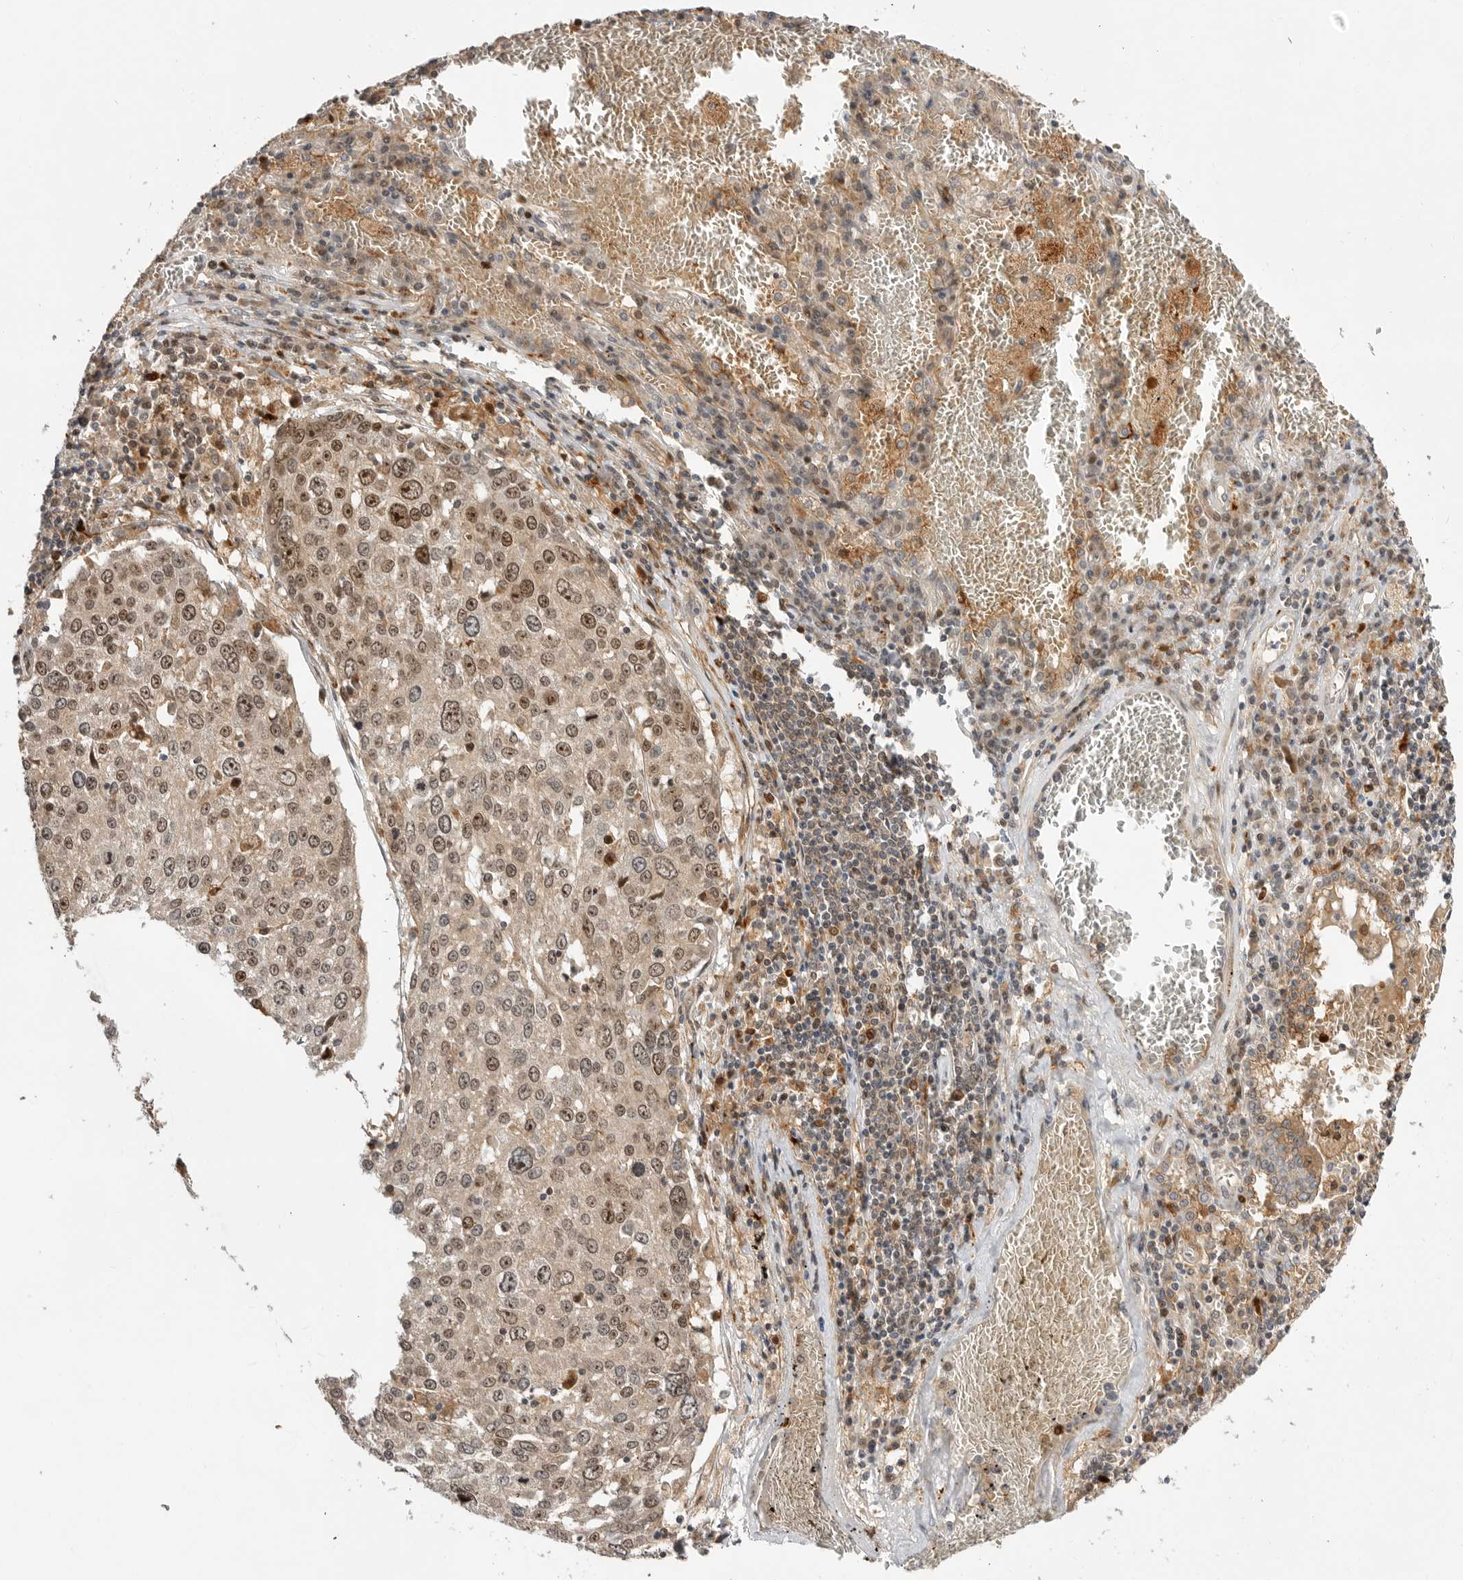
{"staining": {"intensity": "moderate", "quantity": ">75%", "location": "nuclear"}, "tissue": "lung cancer", "cell_type": "Tumor cells", "image_type": "cancer", "snomed": [{"axis": "morphology", "description": "Squamous cell carcinoma, NOS"}, {"axis": "topography", "description": "Lung"}], "caption": "Protein expression analysis of lung cancer shows moderate nuclear expression in approximately >75% of tumor cells. Using DAB (brown) and hematoxylin (blue) stains, captured at high magnification using brightfield microscopy.", "gene": "CSNK1G3", "patient": {"sex": "male", "age": 65}}